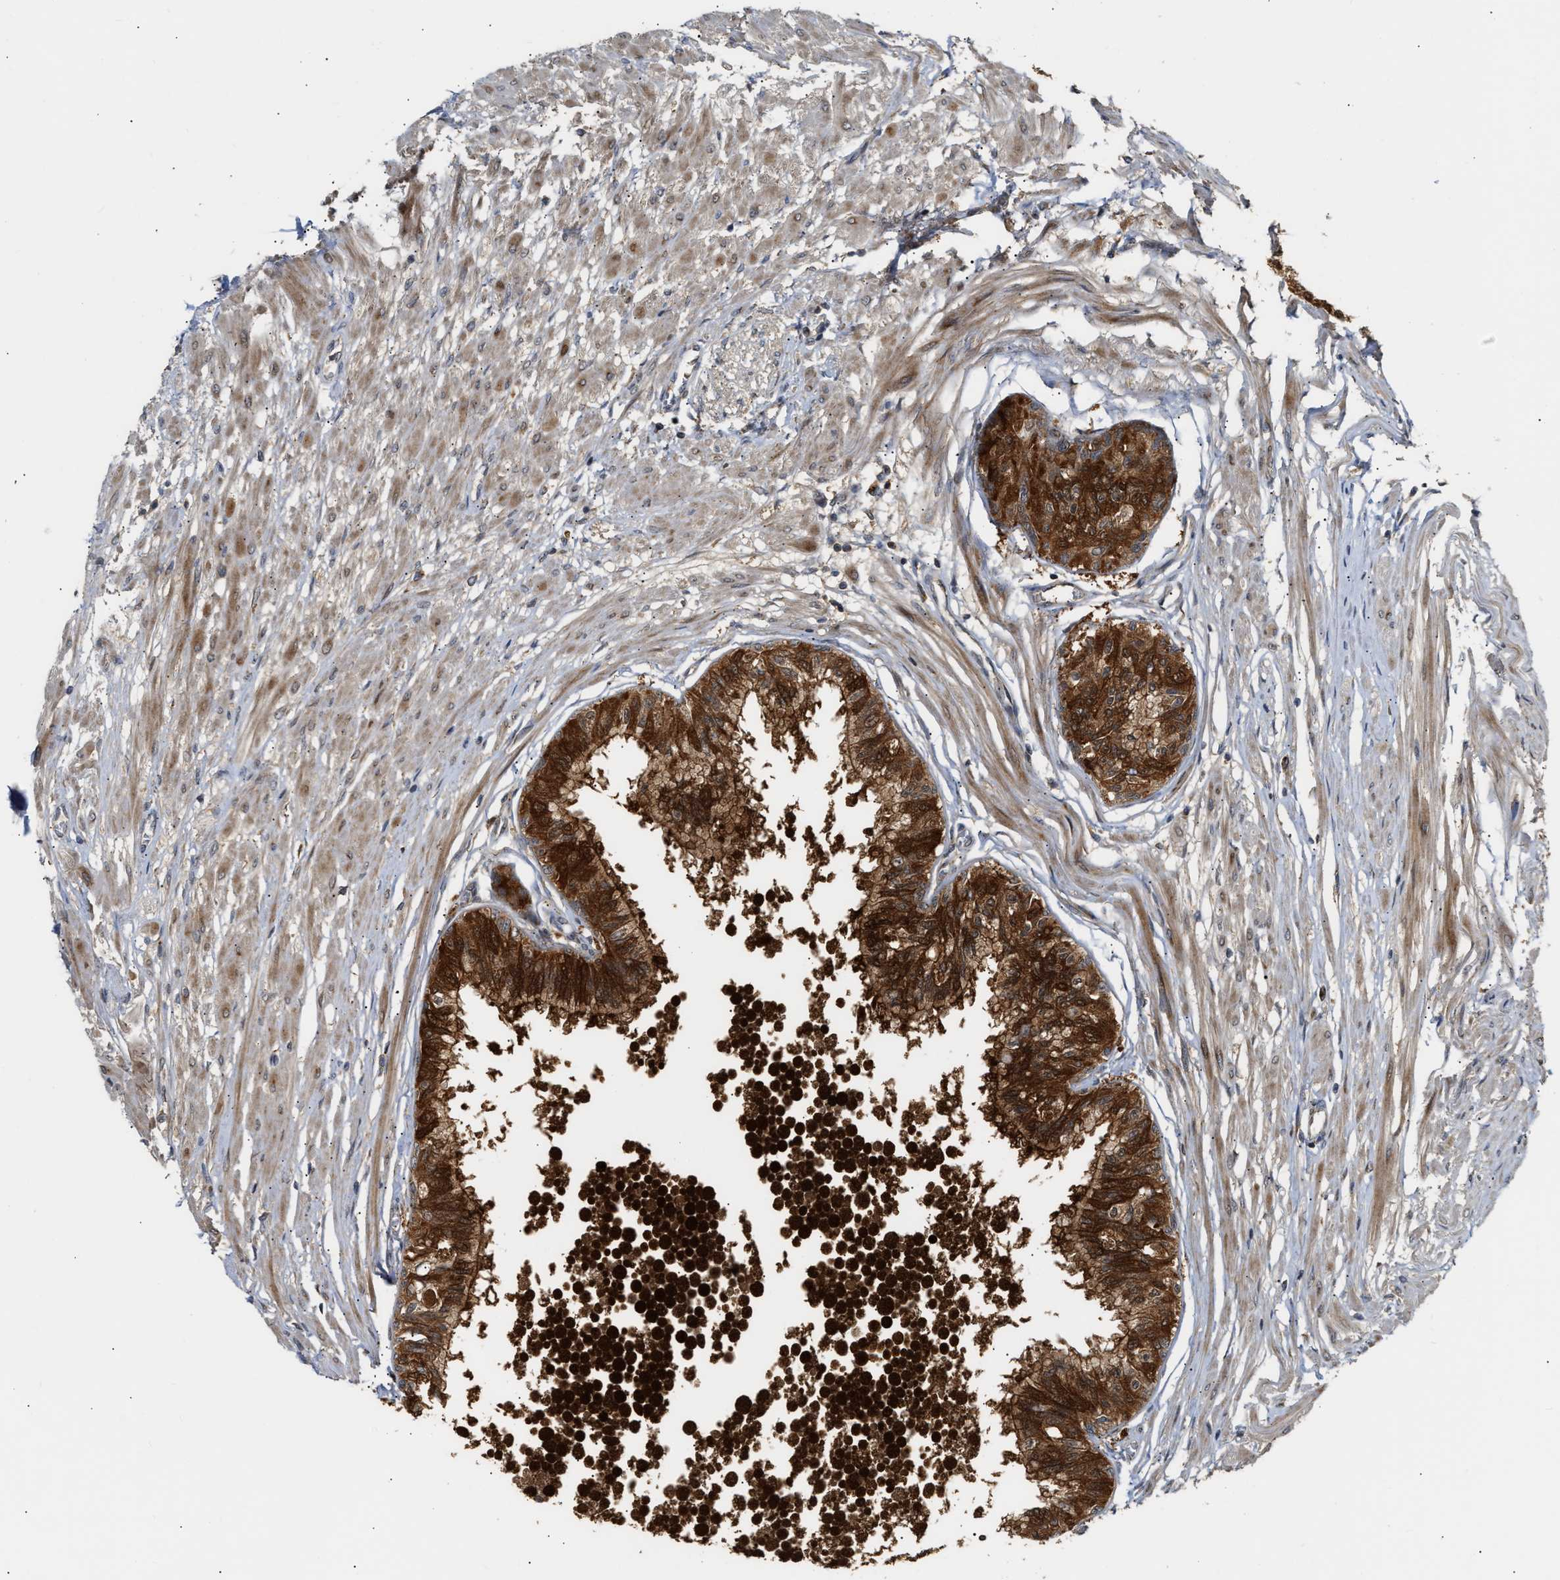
{"staining": {"intensity": "strong", "quantity": ">75%", "location": "cytoplasmic/membranous"}, "tissue": "prostate", "cell_type": "Glandular cells", "image_type": "normal", "snomed": [{"axis": "morphology", "description": "Normal tissue, NOS"}, {"axis": "topography", "description": "Prostate"}, {"axis": "topography", "description": "Seminal veicle"}], "caption": "Unremarkable prostate was stained to show a protein in brown. There is high levels of strong cytoplasmic/membranous expression in approximately >75% of glandular cells.", "gene": "EXTL2", "patient": {"sex": "male", "age": 60}}